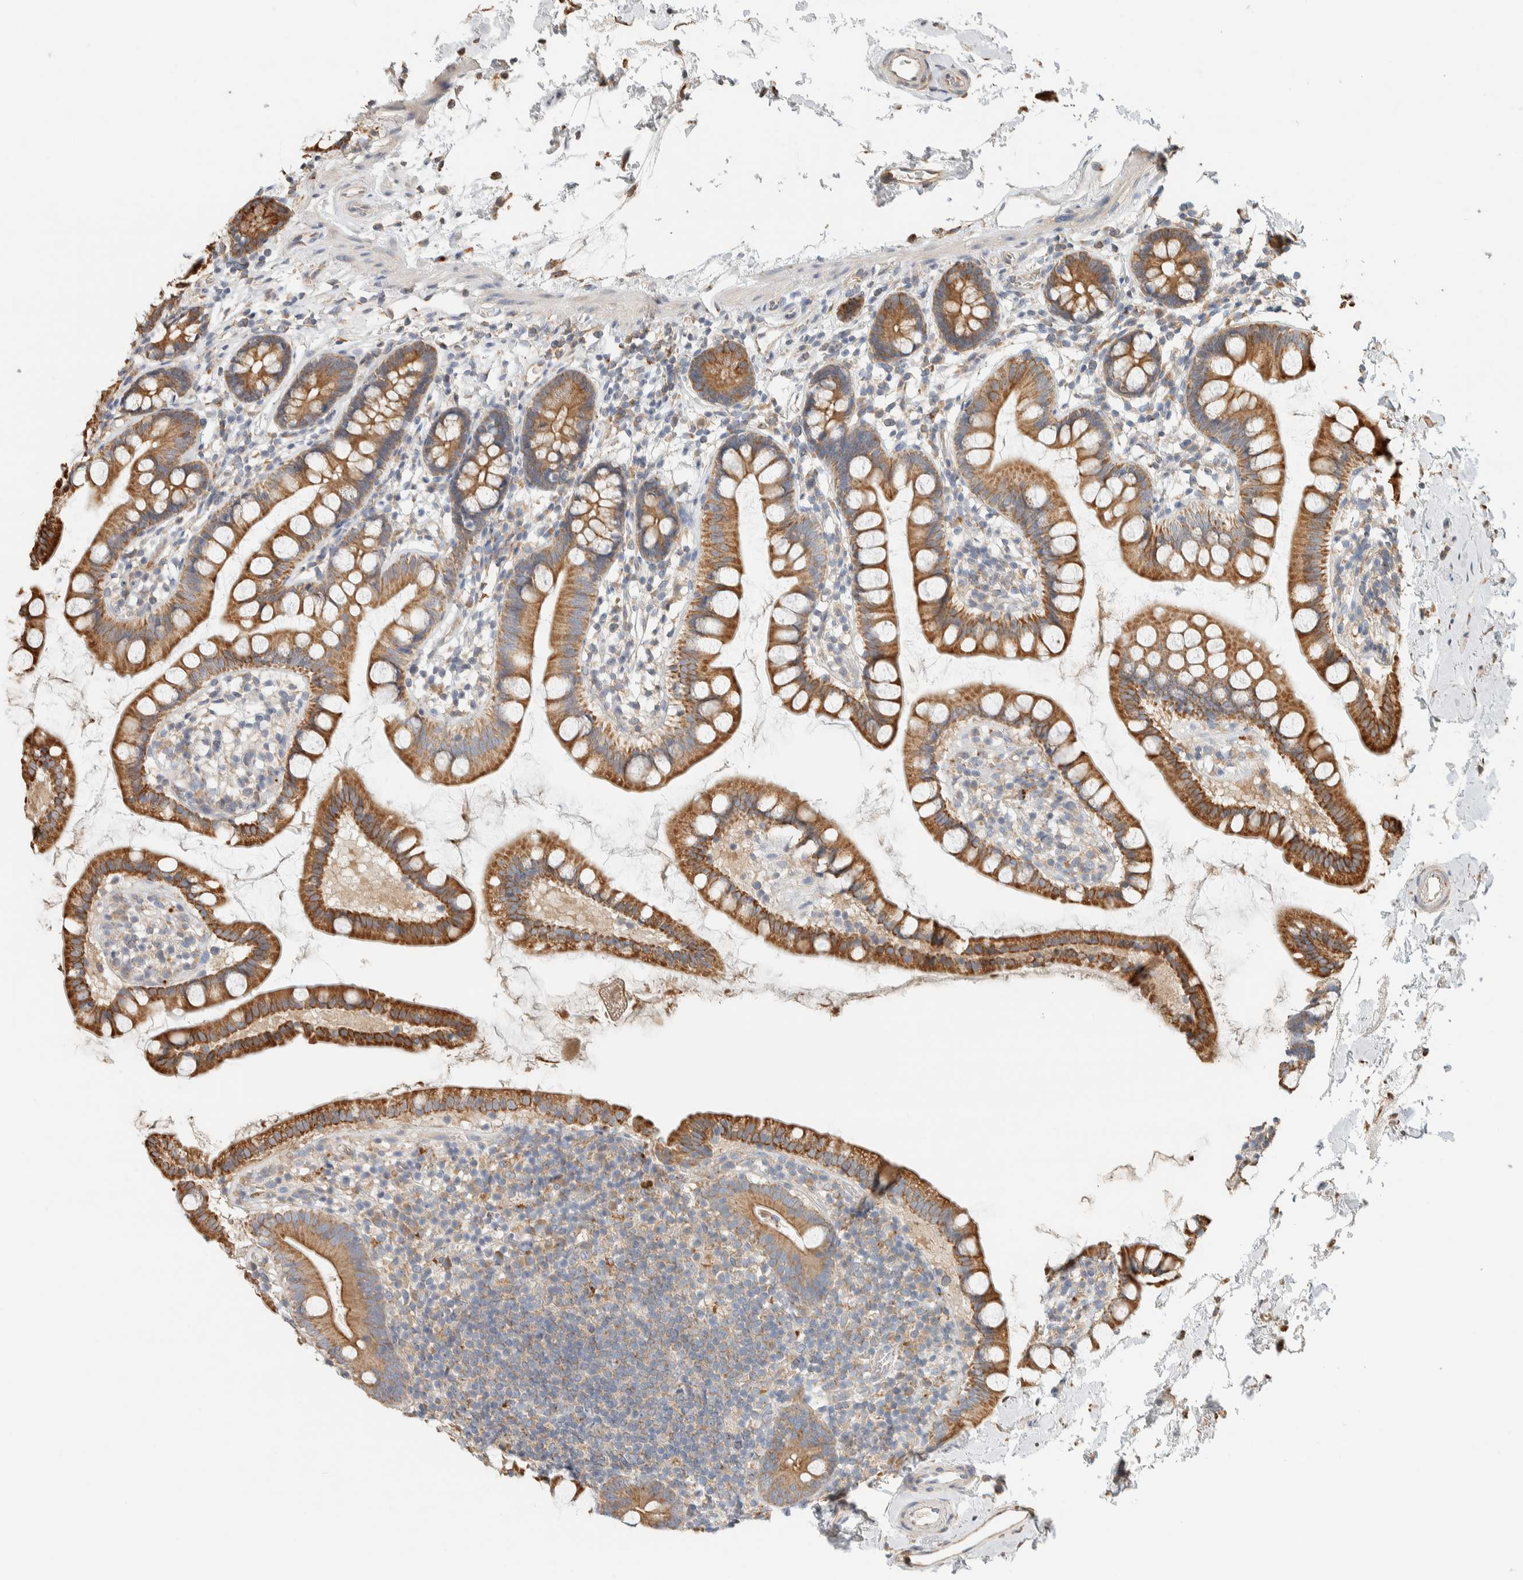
{"staining": {"intensity": "moderate", "quantity": ">75%", "location": "cytoplasmic/membranous"}, "tissue": "small intestine", "cell_type": "Glandular cells", "image_type": "normal", "snomed": [{"axis": "morphology", "description": "Normal tissue, NOS"}, {"axis": "topography", "description": "Small intestine"}], "caption": "Immunohistochemistry of normal small intestine reveals medium levels of moderate cytoplasmic/membranous positivity in about >75% of glandular cells. (brown staining indicates protein expression, while blue staining denotes nuclei).", "gene": "RAB11FIP1", "patient": {"sex": "female", "age": 84}}